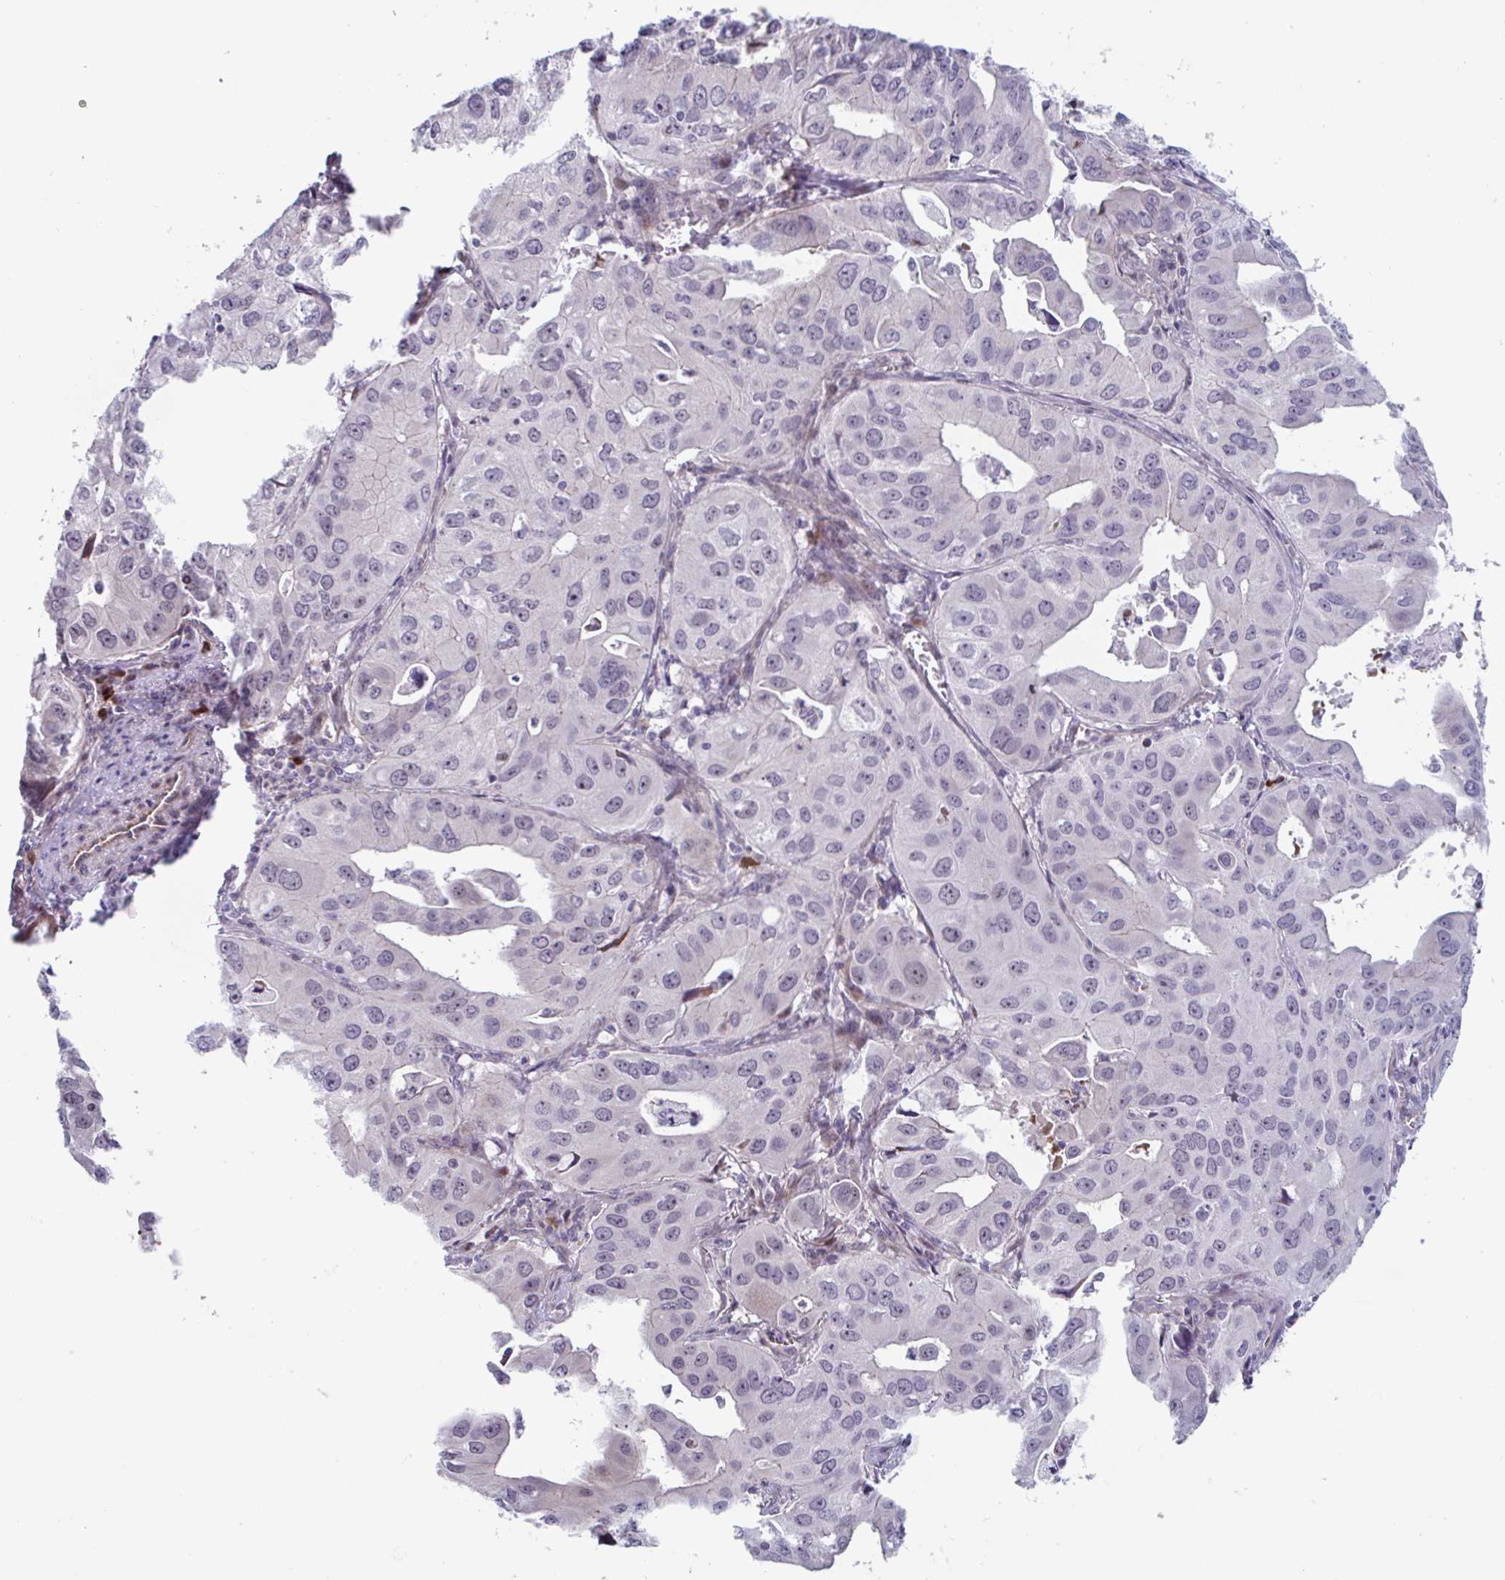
{"staining": {"intensity": "negative", "quantity": "none", "location": "none"}, "tissue": "lung cancer", "cell_type": "Tumor cells", "image_type": "cancer", "snomed": [{"axis": "morphology", "description": "Adenocarcinoma, NOS"}, {"axis": "topography", "description": "Lung"}], "caption": "The histopathology image exhibits no significant staining in tumor cells of lung cancer (adenocarcinoma).", "gene": "DUXA", "patient": {"sex": "male", "age": 48}}